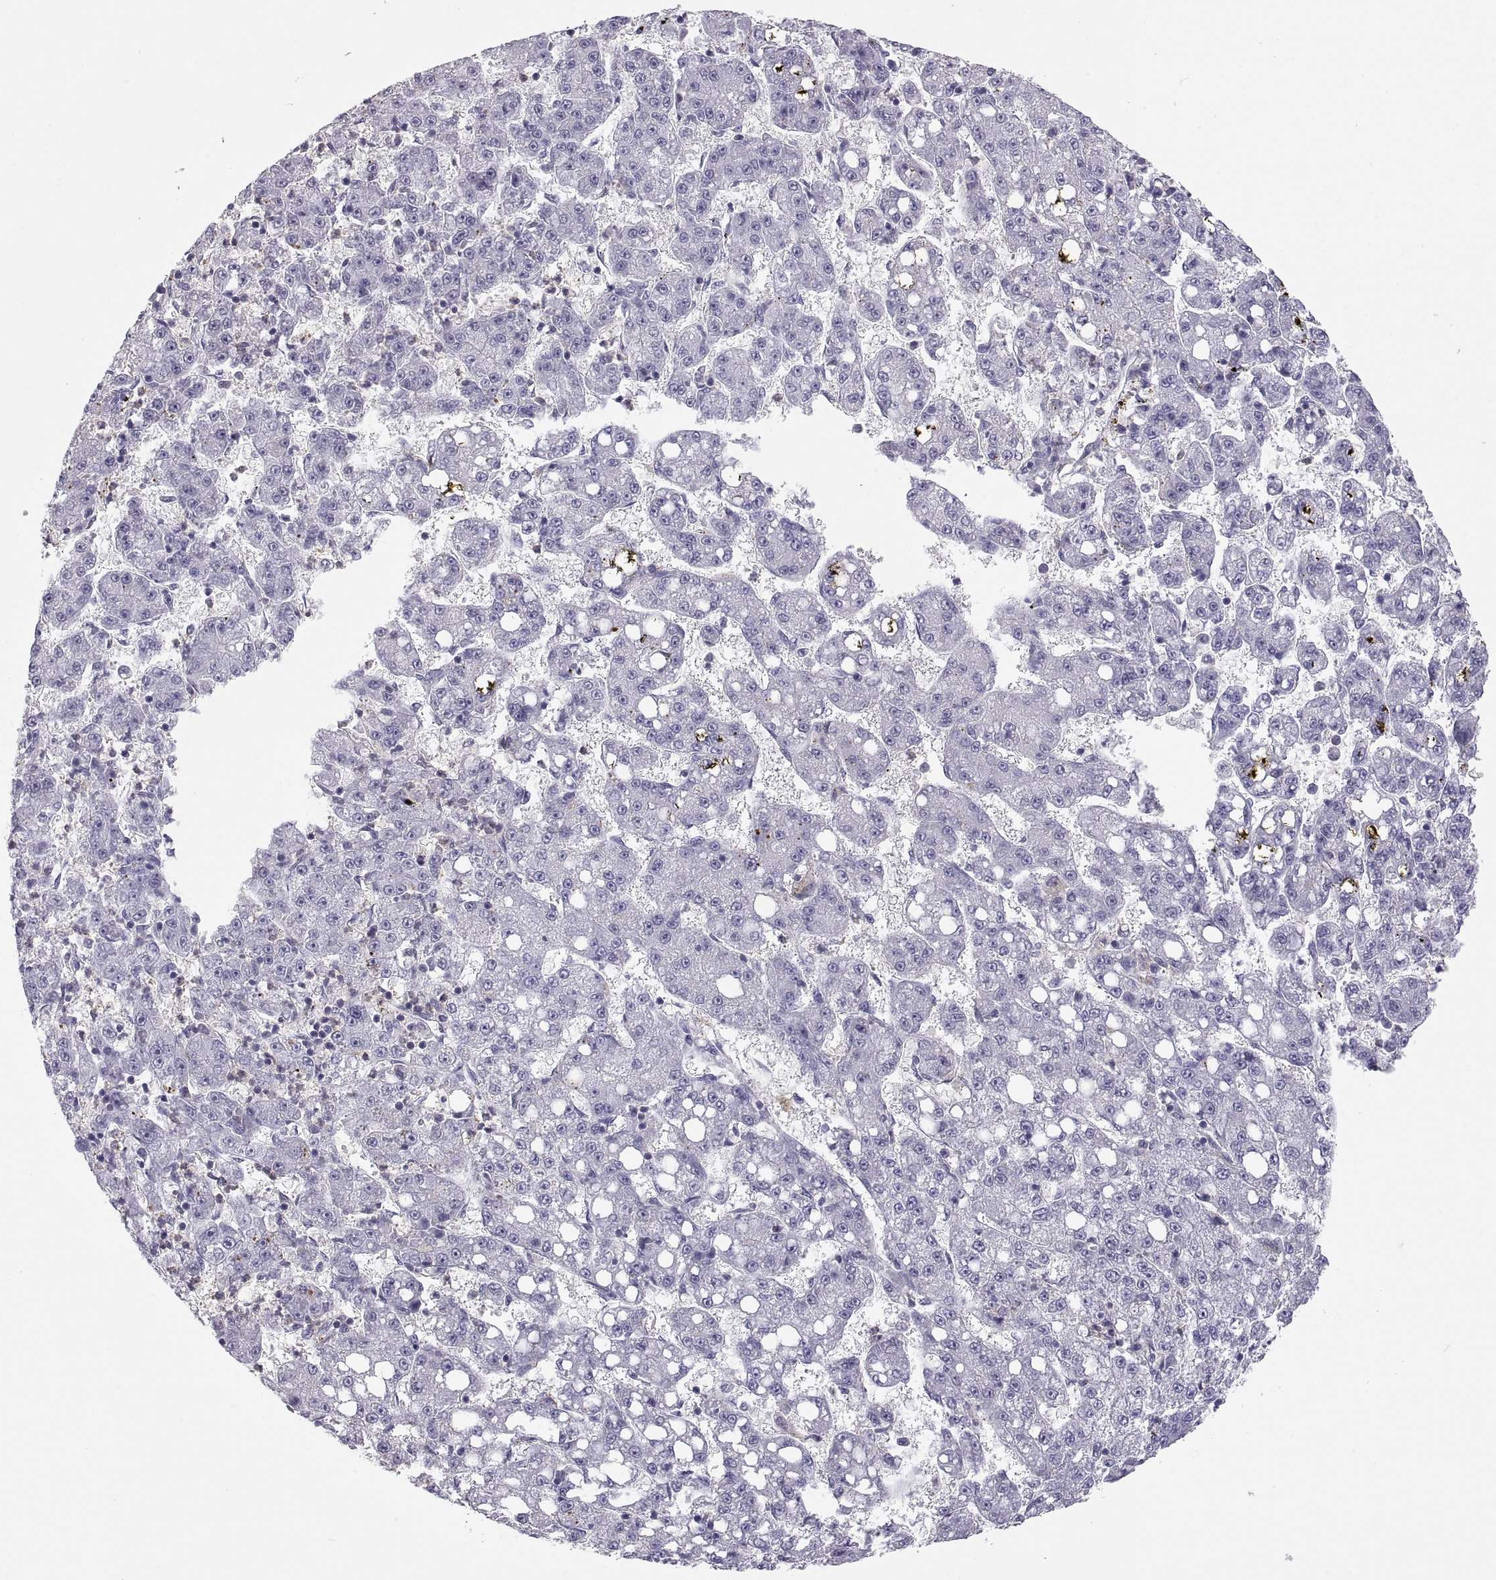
{"staining": {"intensity": "negative", "quantity": "none", "location": "none"}, "tissue": "liver cancer", "cell_type": "Tumor cells", "image_type": "cancer", "snomed": [{"axis": "morphology", "description": "Carcinoma, Hepatocellular, NOS"}, {"axis": "topography", "description": "Liver"}], "caption": "Human hepatocellular carcinoma (liver) stained for a protein using immunohistochemistry shows no expression in tumor cells.", "gene": "RGS19", "patient": {"sex": "female", "age": 65}}